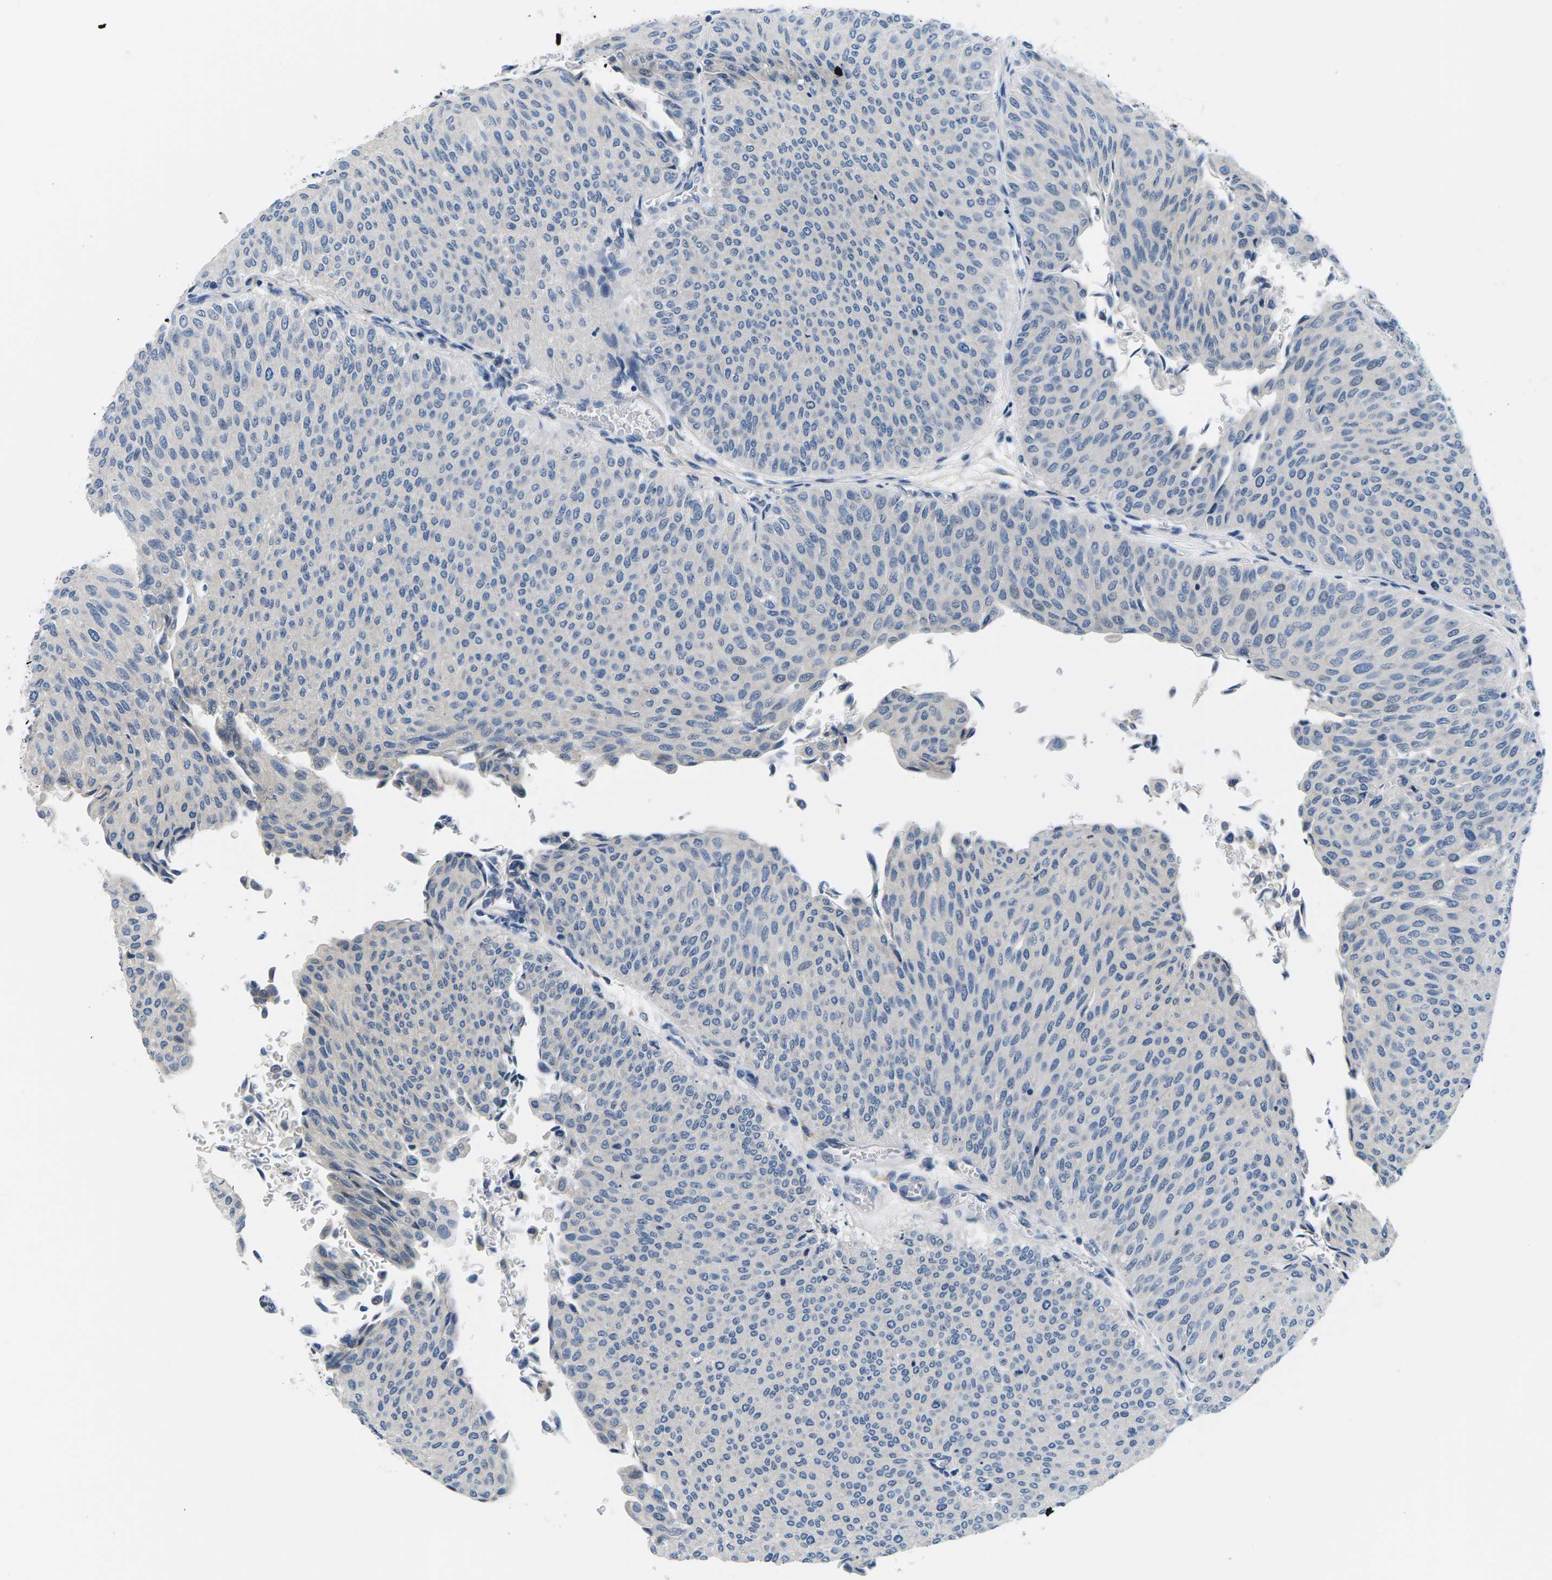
{"staining": {"intensity": "negative", "quantity": "none", "location": "none"}, "tissue": "urothelial cancer", "cell_type": "Tumor cells", "image_type": "cancer", "snomed": [{"axis": "morphology", "description": "Urothelial carcinoma, Low grade"}, {"axis": "topography", "description": "Urinary bladder"}], "caption": "This photomicrograph is of urothelial carcinoma (low-grade) stained with immunohistochemistry to label a protein in brown with the nuclei are counter-stained blue. There is no staining in tumor cells. (DAB (3,3'-diaminobenzidine) immunohistochemistry (IHC) with hematoxylin counter stain).", "gene": "TSPAN2", "patient": {"sex": "male", "age": 78}}